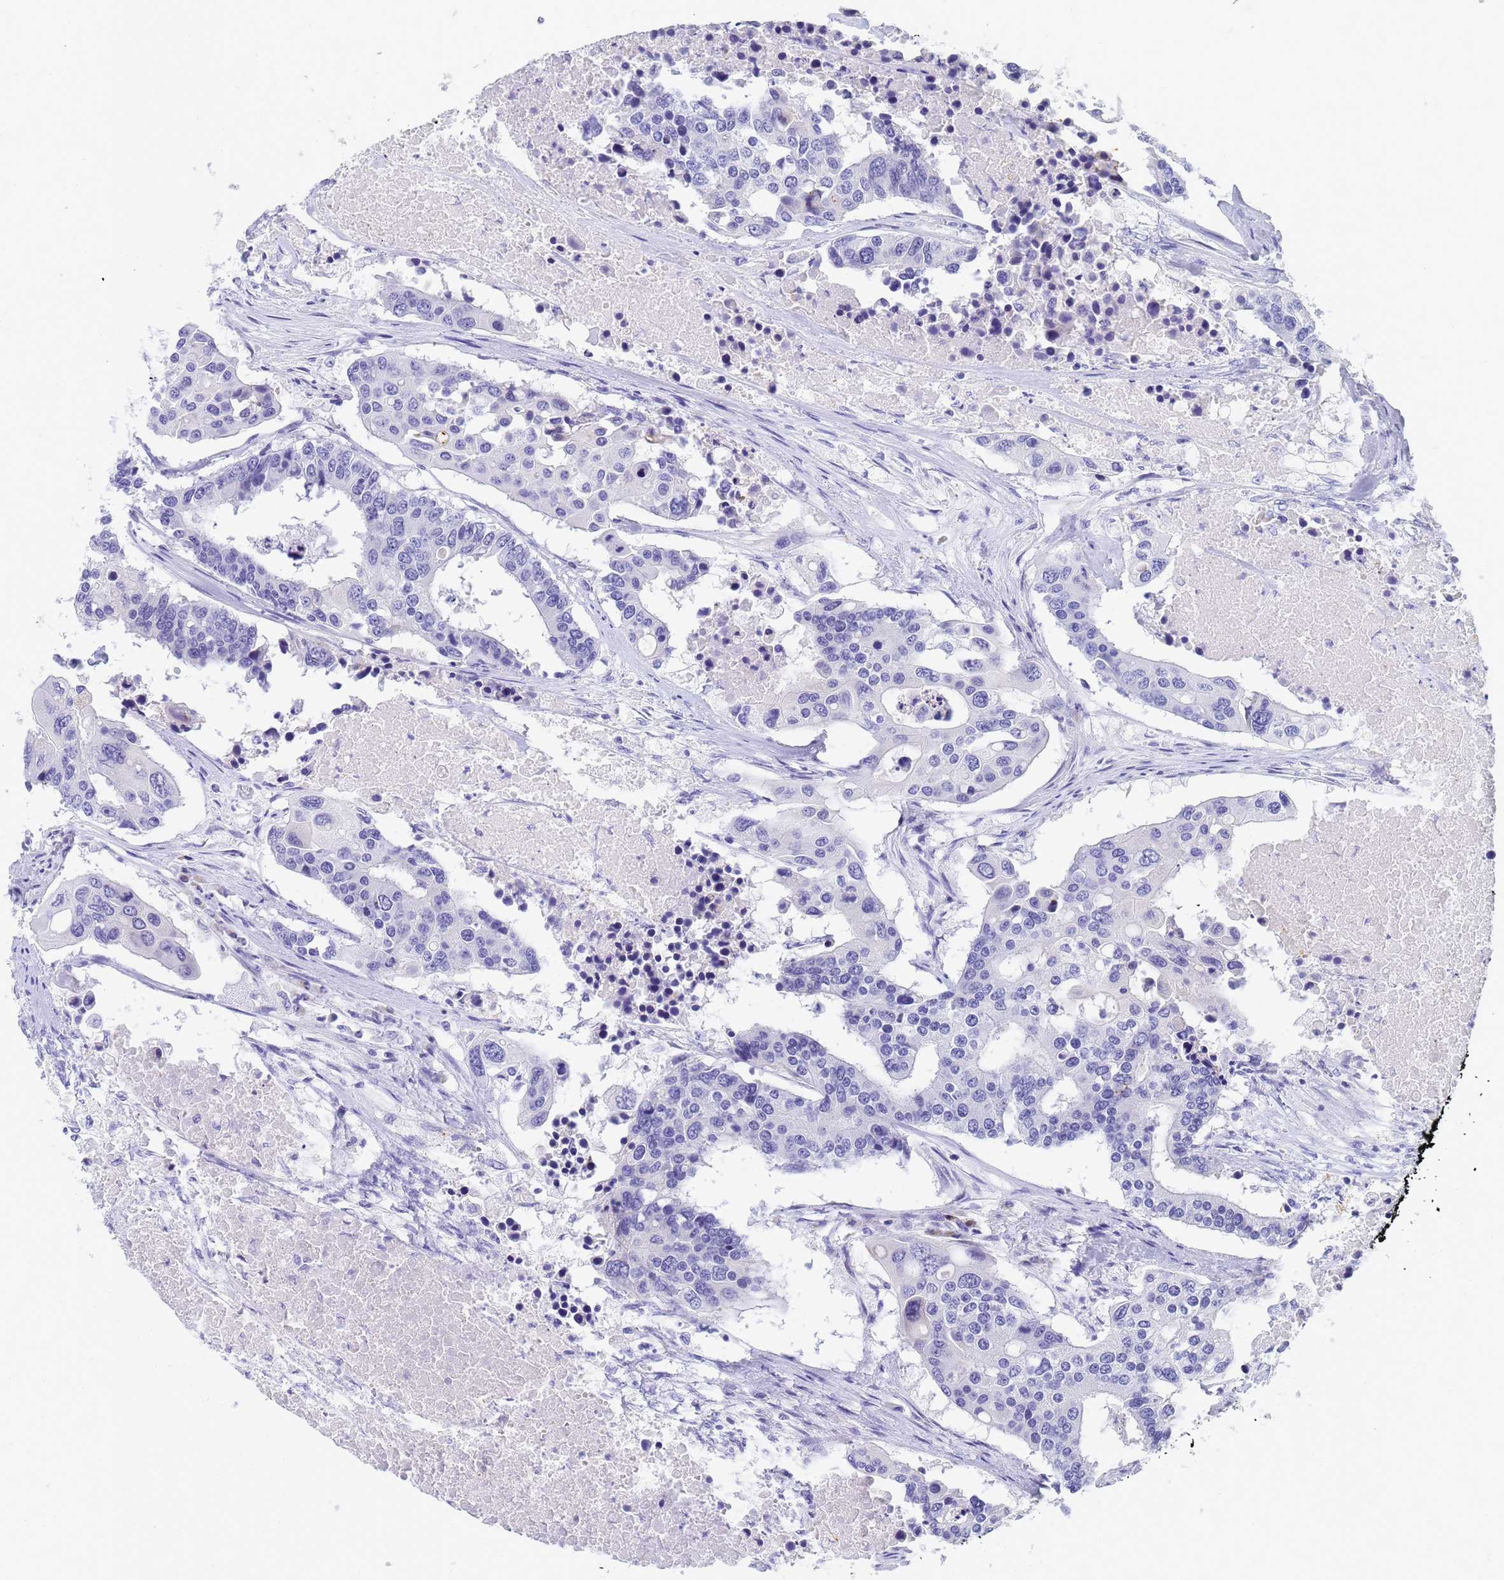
{"staining": {"intensity": "negative", "quantity": "none", "location": "none"}, "tissue": "colorectal cancer", "cell_type": "Tumor cells", "image_type": "cancer", "snomed": [{"axis": "morphology", "description": "Adenocarcinoma, NOS"}, {"axis": "topography", "description": "Colon"}], "caption": "Tumor cells are negative for protein expression in human adenocarcinoma (colorectal).", "gene": "STATH", "patient": {"sex": "male", "age": 77}}